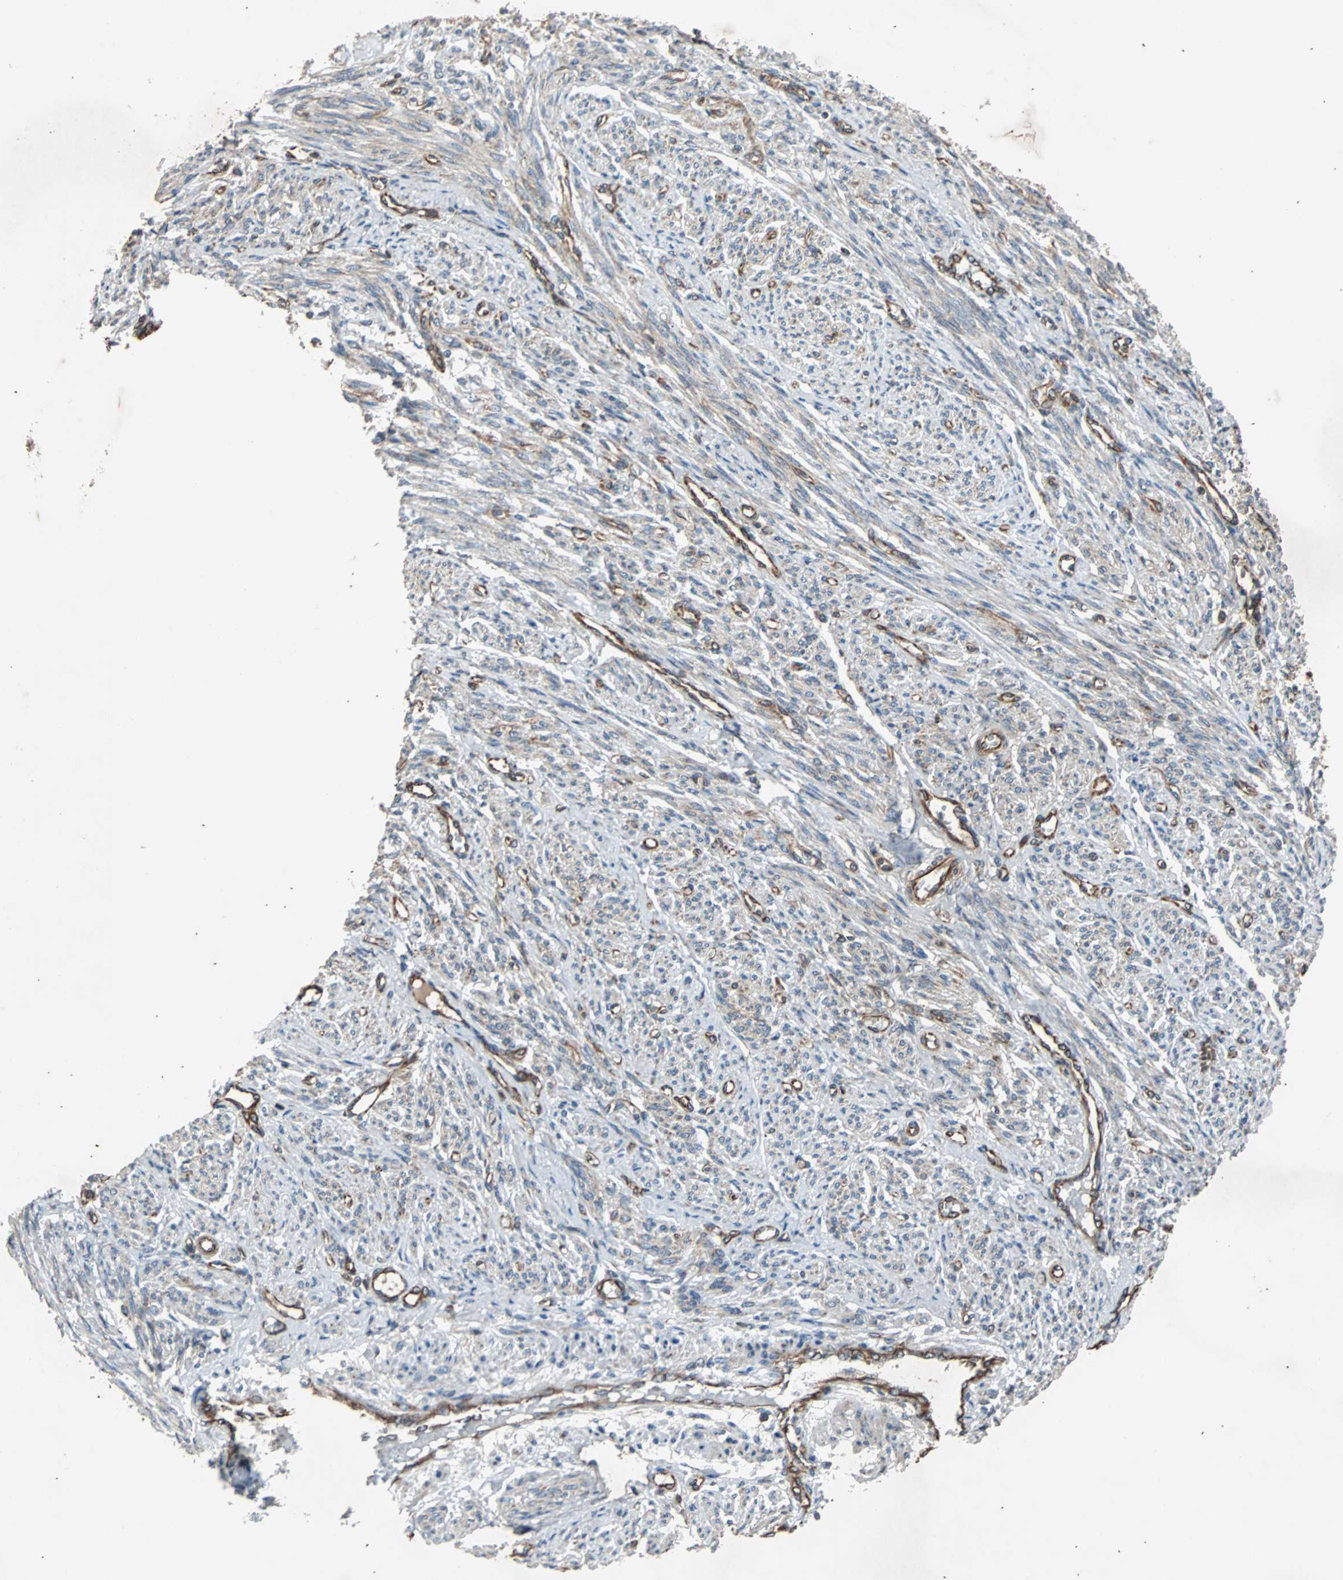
{"staining": {"intensity": "weak", "quantity": "25%-75%", "location": "cytoplasmic/membranous"}, "tissue": "smooth muscle", "cell_type": "Smooth muscle cells", "image_type": "normal", "snomed": [{"axis": "morphology", "description": "Normal tissue, NOS"}, {"axis": "topography", "description": "Smooth muscle"}], "caption": "Immunohistochemical staining of unremarkable human smooth muscle demonstrates low levels of weak cytoplasmic/membranous staining in approximately 25%-75% of smooth muscle cells.", "gene": "ACTR3", "patient": {"sex": "female", "age": 65}}